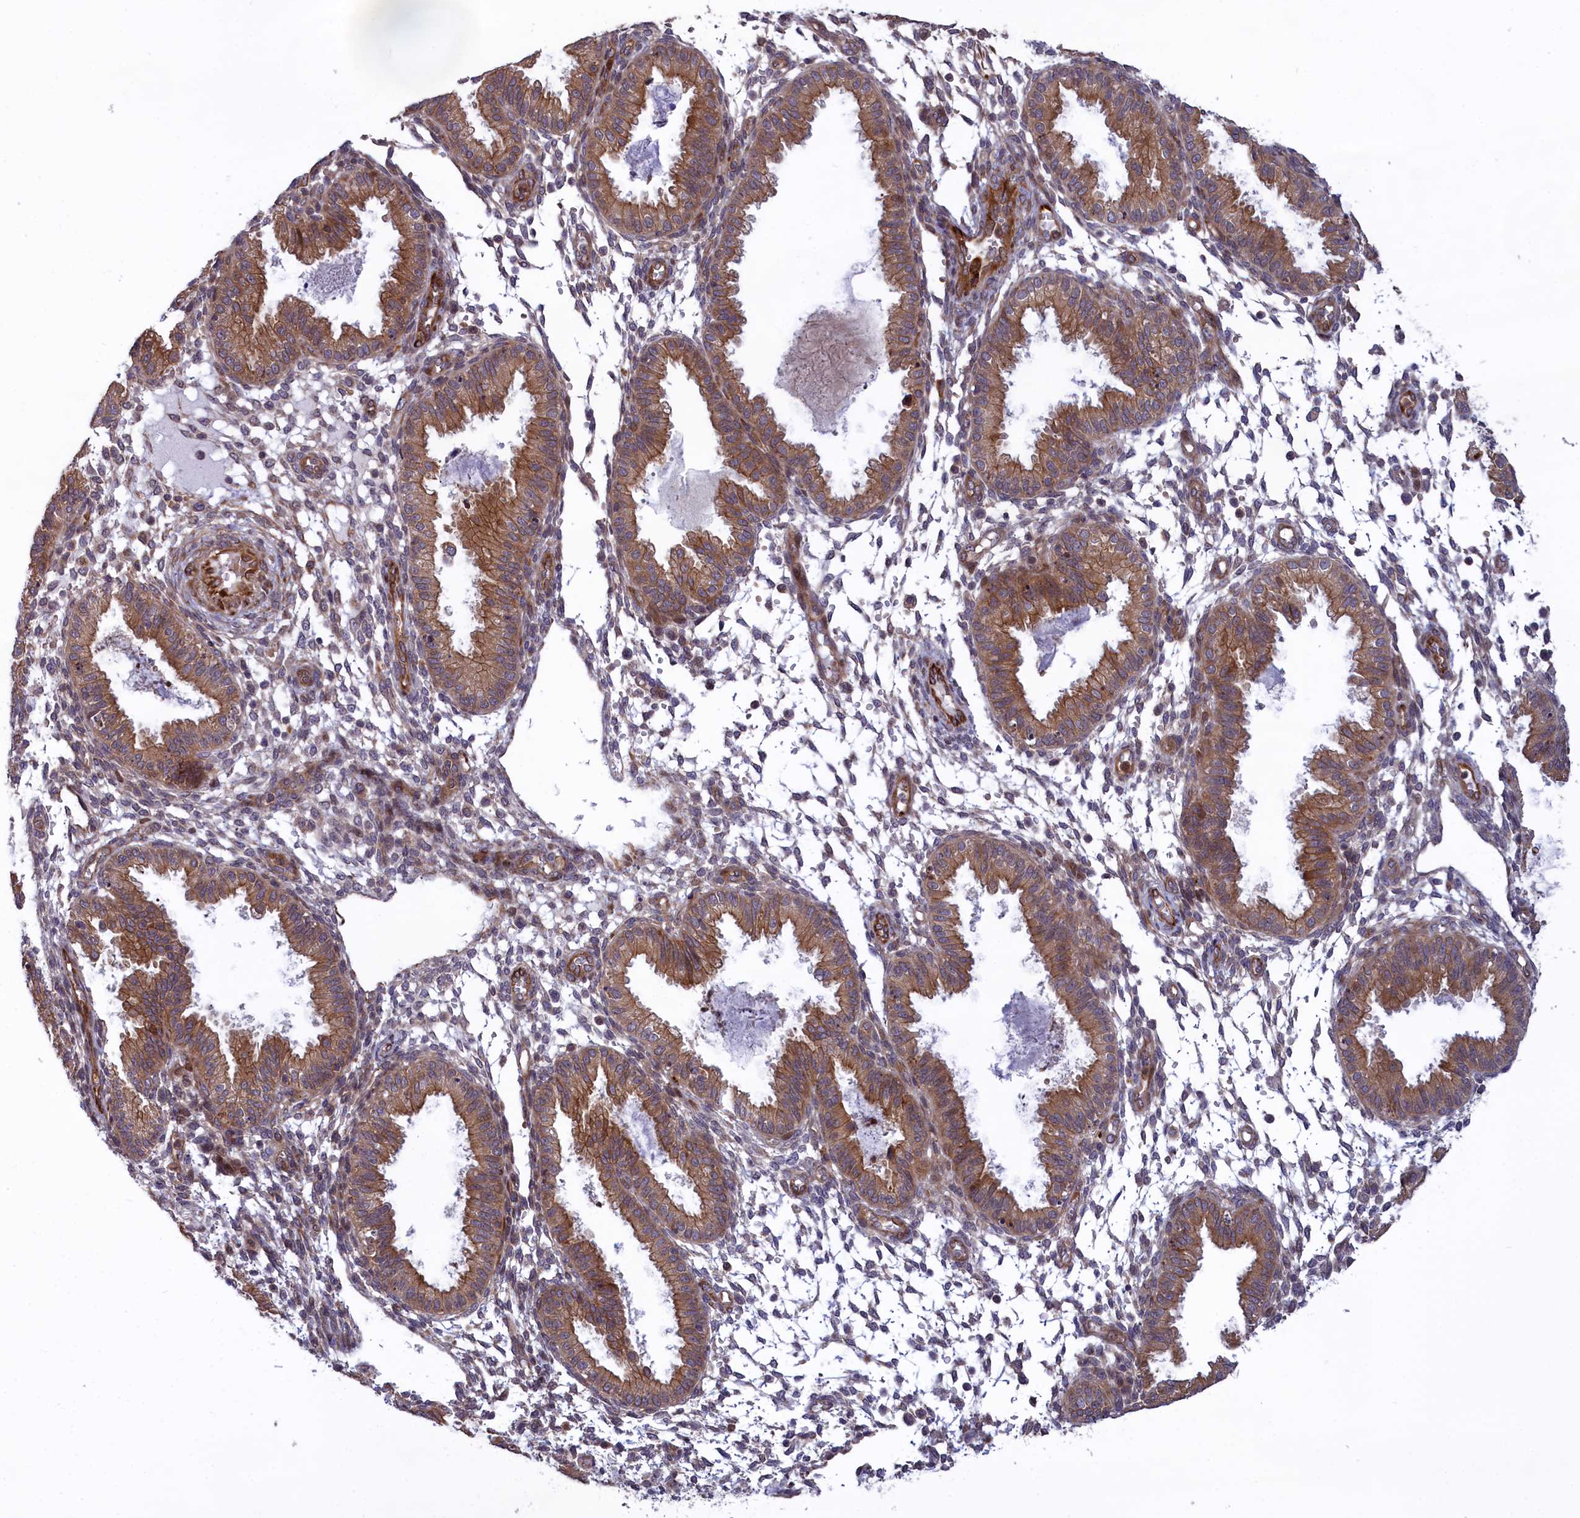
{"staining": {"intensity": "negative", "quantity": "none", "location": "none"}, "tissue": "endometrium", "cell_type": "Cells in endometrial stroma", "image_type": "normal", "snomed": [{"axis": "morphology", "description": "Normal tissue, NOS"}, {"axis": "topography", "description": "Endometrium"}], "caption": "High magnification brightfield microscopy of normal endometrium stained with DAB (brown) and counterstained with hematoxylin (blue): cells in endometrial stroma show no significant staining.", "gene": "DDX60L", "patient": {"sex": "female", "age": 33}}